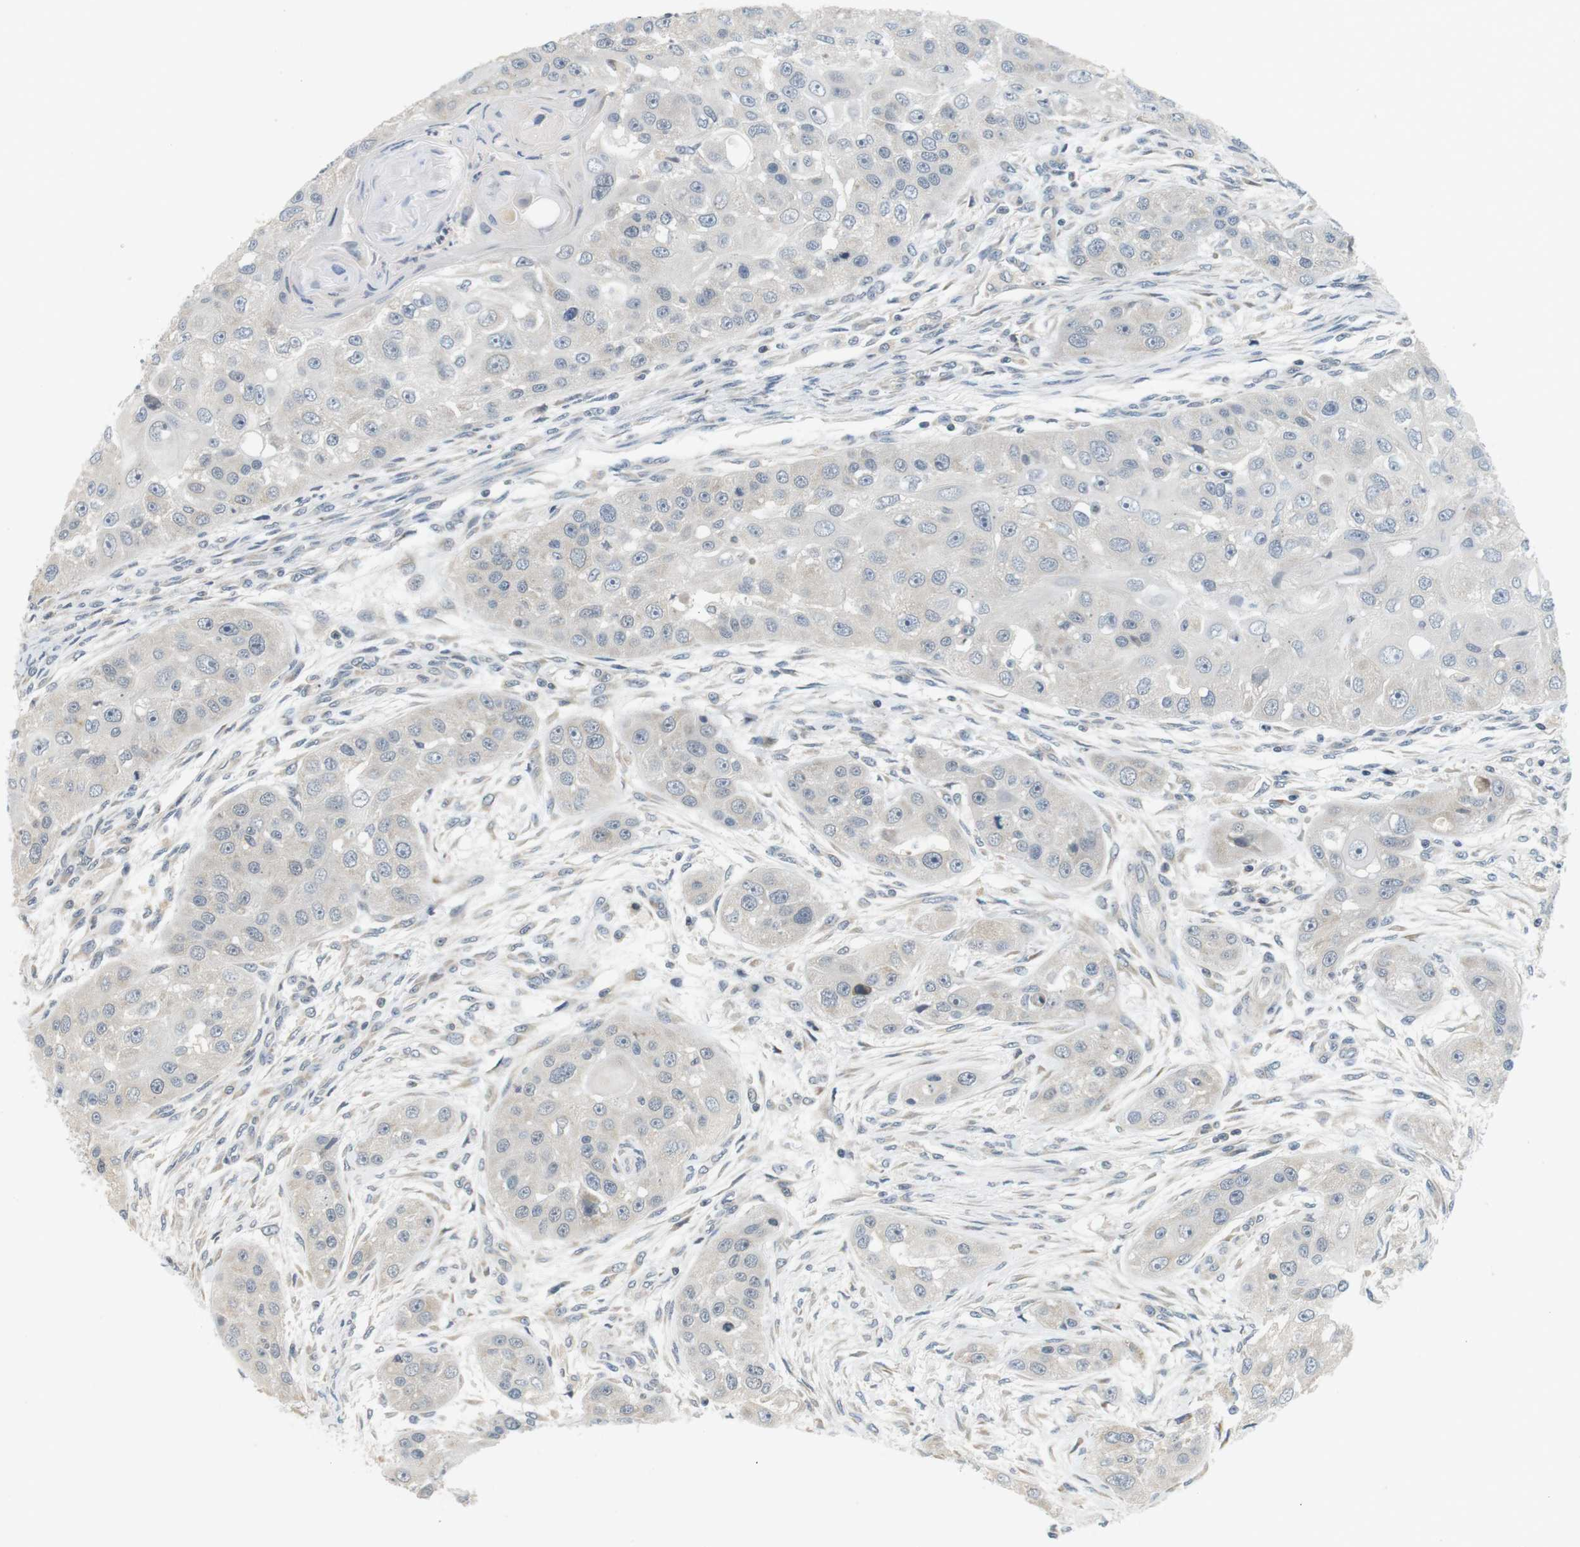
{"staining": {"intensity": "negative", "quantity": "none", "location": "none"}, "tissue": "head and neck cancer", "cell_type": "Tumor cells", "image_type": "cancer", "snomed": [{"axis": "morphology", "description": "Normal tissue, NOS"}, {"axis": "morphology", "description": "Squamous cell carcinoma, NOS"}, {"axis": "topography", "description": "Skeletal muscle"}, {"axis": "topography", "description": "Head-Neck"}], "caption": "Head and neck squamous cell carcinoma was stained to show a protein in brown. There is no significant staining in tumor cells.", "gene": "WNT7A", "patient": {"sex": "male", "age": 51}}